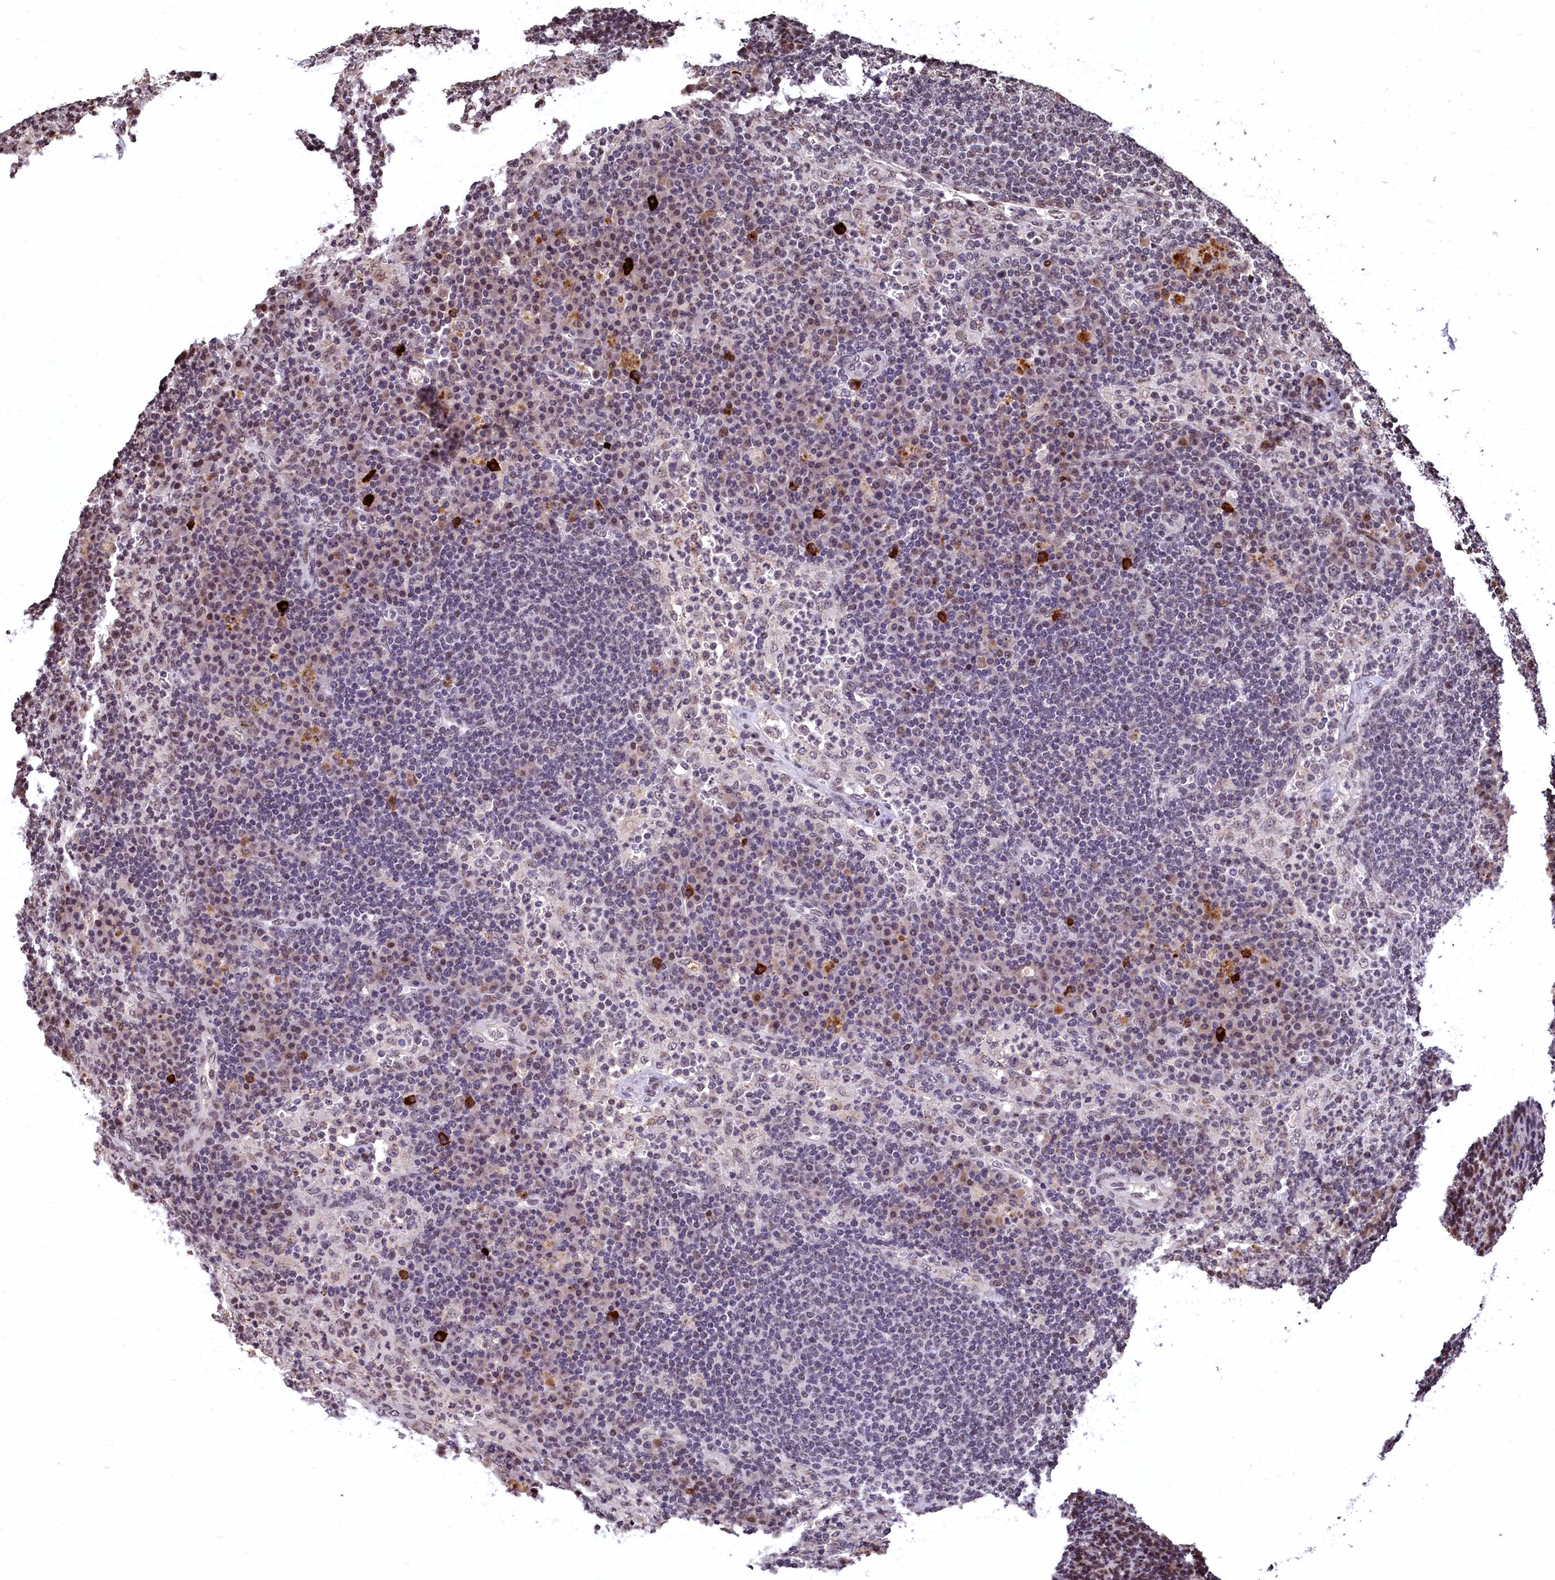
{"staining": {"intensity": "moderate", "quantity": "25%-75%", "location": "nuclear"}, "tissue": "lymph node", "cell_type": "Germinal center cells", "image_type": "normal", "snomed": [{"axis": "morphology", "description": "Normal tissue, NOS"}, {"axis": "topography", "description": "Lymph node"}], "caption": "Germinal center cells show moderate nuclear positivity in approximately 25%-75% of cells in normal lymph node.", "gene": "FAM217B", "patient": {"sex": "female", "age": 70}}